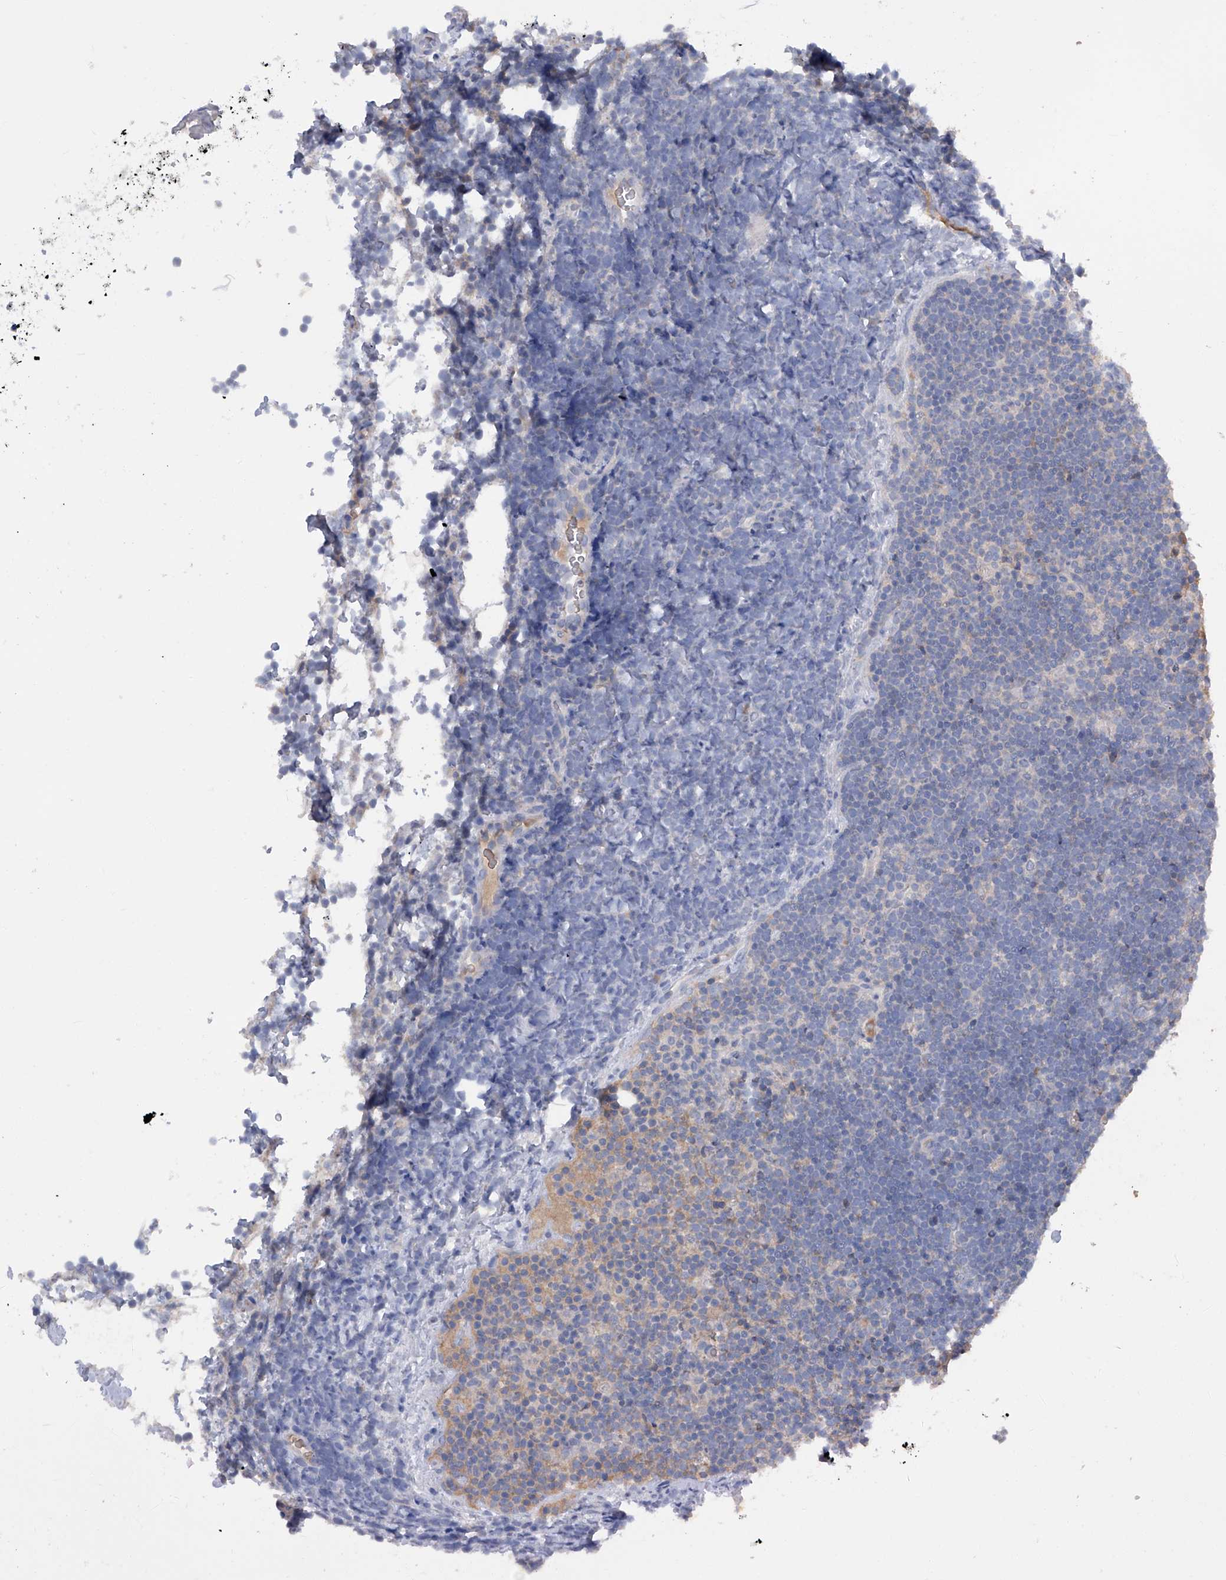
{"staining": {"intensity": "negative", "quantity": "none", "location": "none"}, "tissue": "lymphoma", "cell_type": "Tumor cells", "image_type": "cancer", "snomed": [{"axis": "morphology", "description": "Malignant lymphoma, non-Hodgkin's type, High grade"}, {"axis": "topography", "description": "Lymph node"}], "caption": "Immunohistochemistry (IHC) micrograph of high-grade malignant lymphoma, non-Hodgkin's type stained for a protein (brown), which demonstrates no staining in tumor cells.", "gene": "PCSK5", "patient": {"sex": "male", "age": 13}}